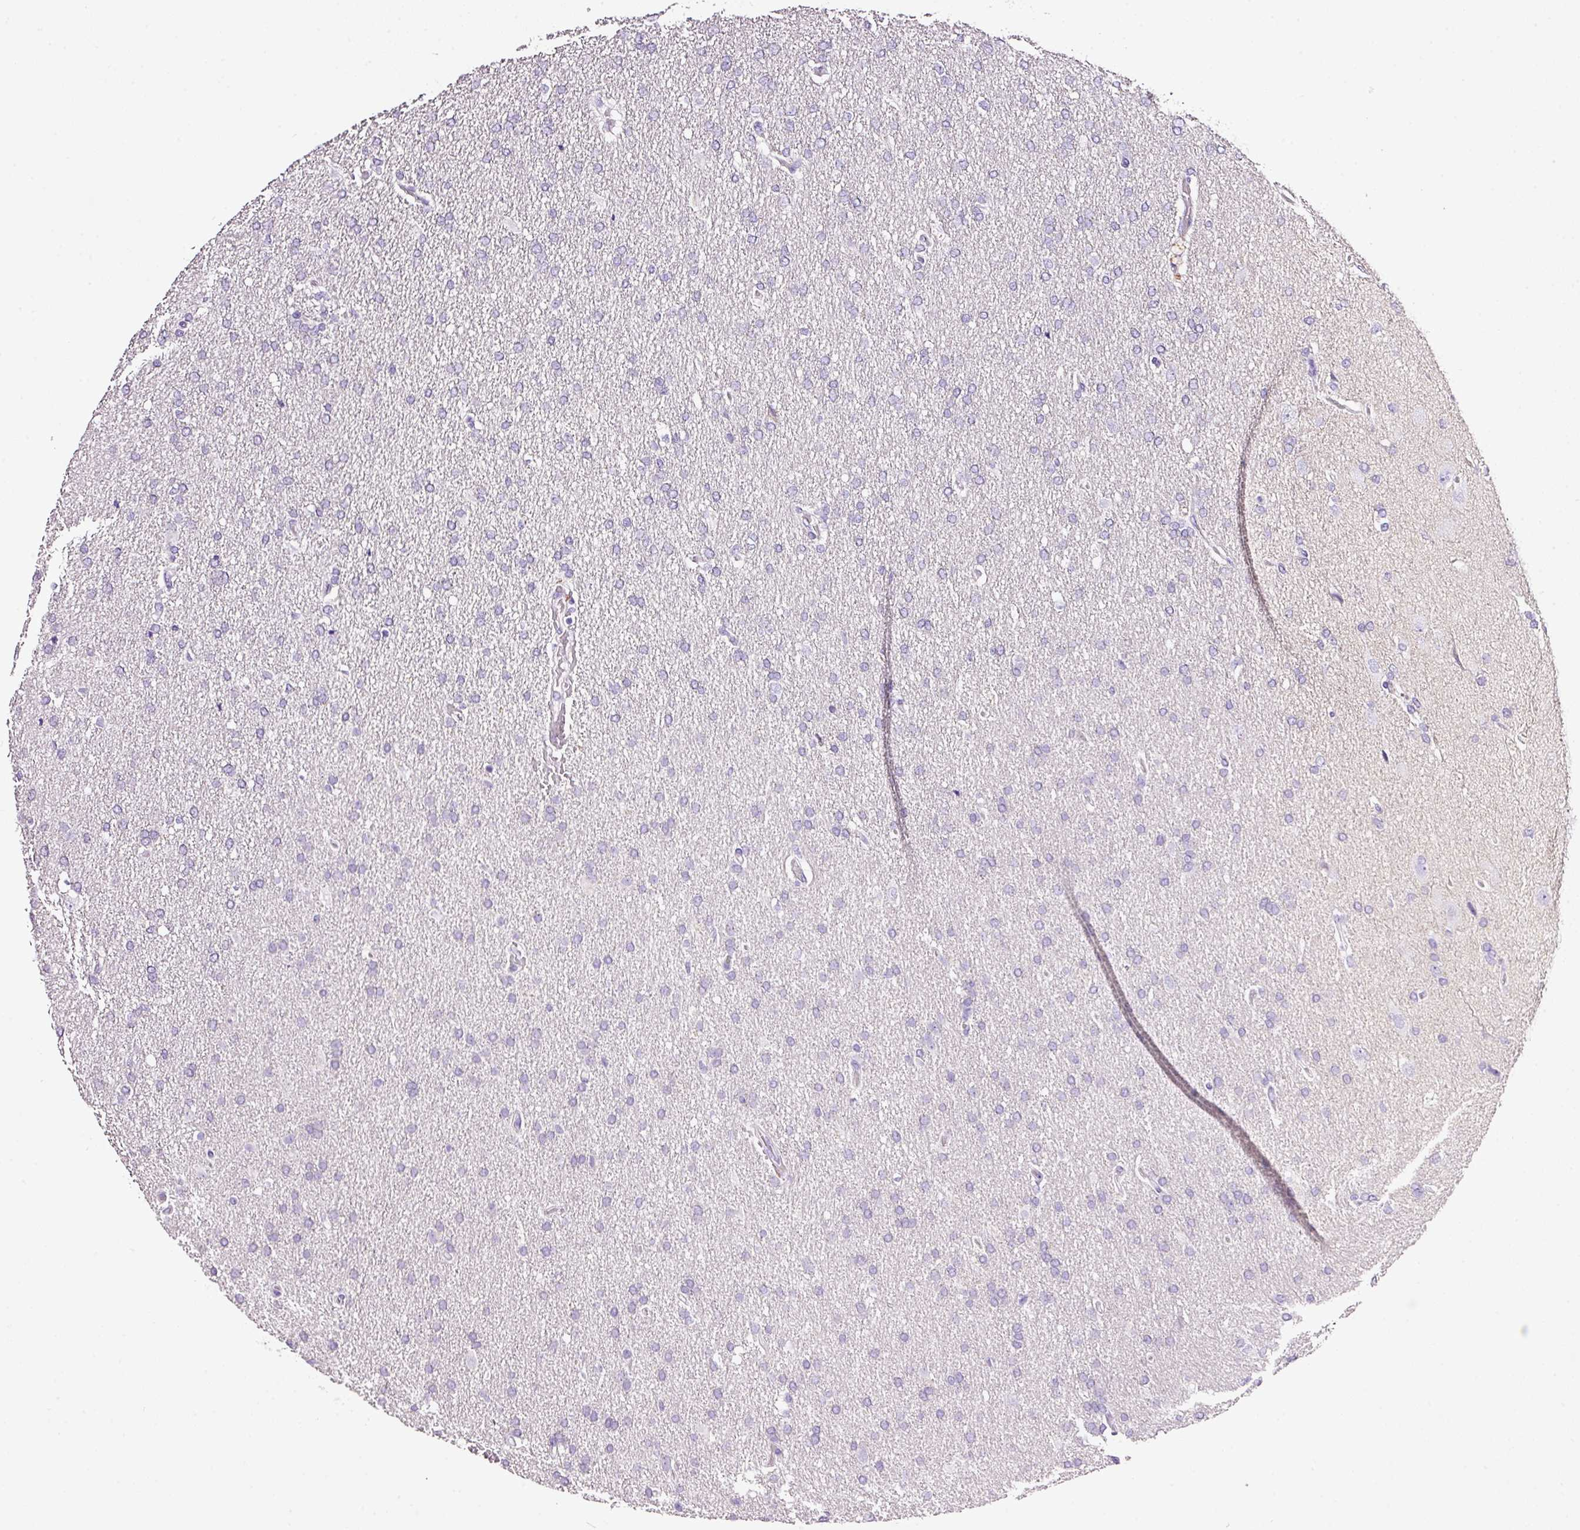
{"staining": {"intensity": "negative", "quantity": "none", "location": "none"}, "tissue": "glioma", "cell_type": "Tumor cells", "image_type": "cancer", "snomed": [{"axis": "morphology", "description": "Glioma, malignant, High grade"}, {"axis": "topography", "description": "Brain"}], "caption": "Immunohistochemistry (IHC) micrograph of neoplastic tissue: human malignant high-grade glioma stained with DAB (3,3'-diaminobenzidine) exhibits no significant protein positivity in tumor cells. (DAB immunohistochemistry (IHC), high magnification).", "gene": "BSND", "patient": {"sex": "male", "age": 72}}